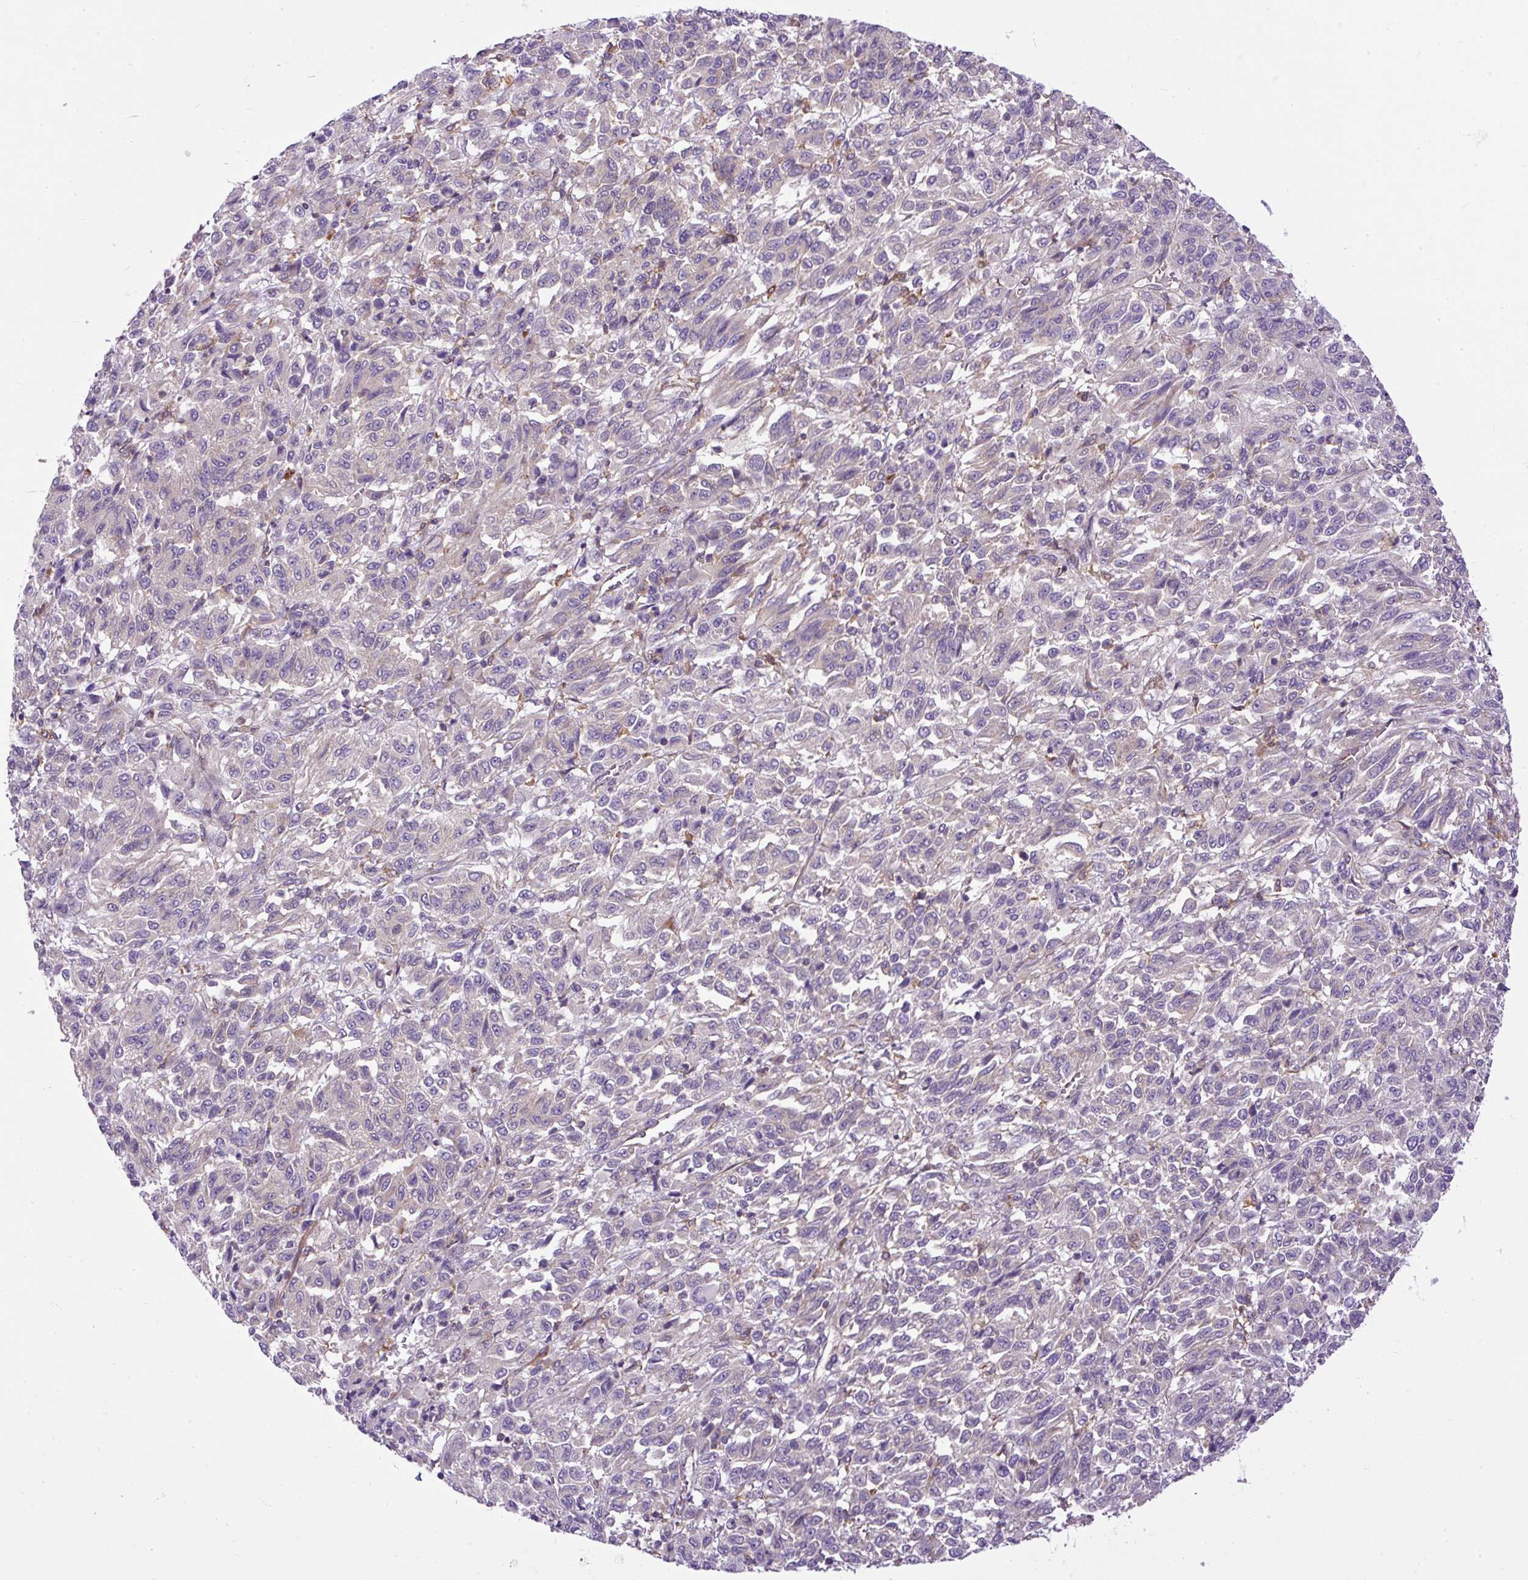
{"staining": {"intensity": "negative", "quantity": "none", "location": "none"}, "tissue": "melanoma", "cell_type": "Tumor cells", "image_type": "cancer", "snomed": [{"axis": "morphology", "description": "Malignant melanoma, Metastatic site"}, {"axis": "topography", "description": "Lung"}], "caption": "This is an IHC micrograph of human melanoma. There is no staining in tumor cells.", "gene": "MAP1S", "patient": {"sex": "male", "age": 64}}